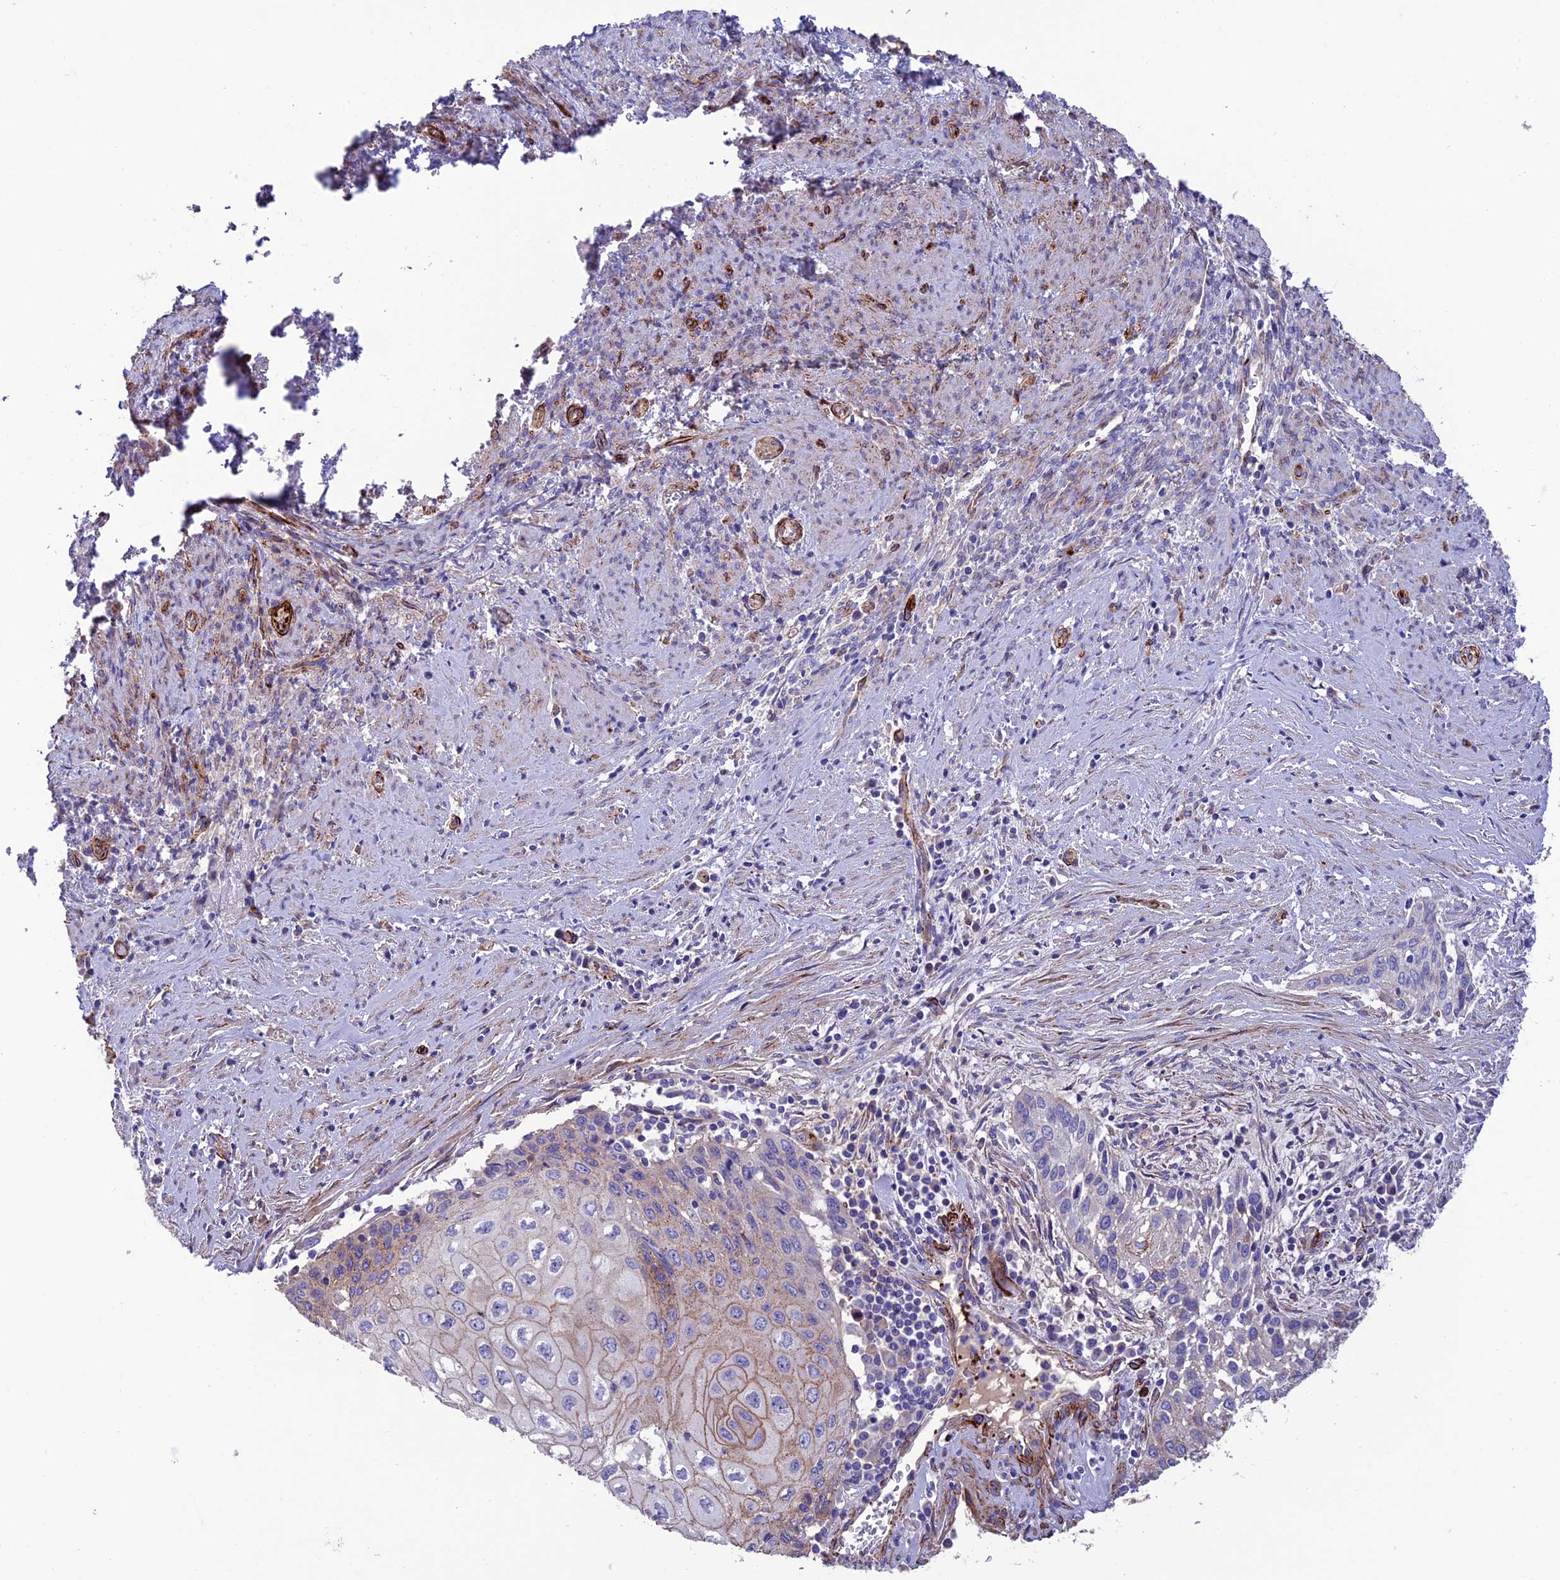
{"staining": {"intensity": "weak", "quantity": "<25%", "location": "cytoplasmic/membranous"}, "tissue": "cervical cancer", "cell_type": "Tumor cells", "image_type": "cancer", "snomed": [{"axis": "morphology", "description": "Squamous cell carcinoma, NOS"}, {"axis": "topography", "description": "Cervix"}], "caption": "Squamous cell carcinoma (cervical) stained for a protein using immunohistochemistry demonstrates no staining tumor cells.", "gene": "REX1BD", "patient": {"sex": "female", "age": 67}}